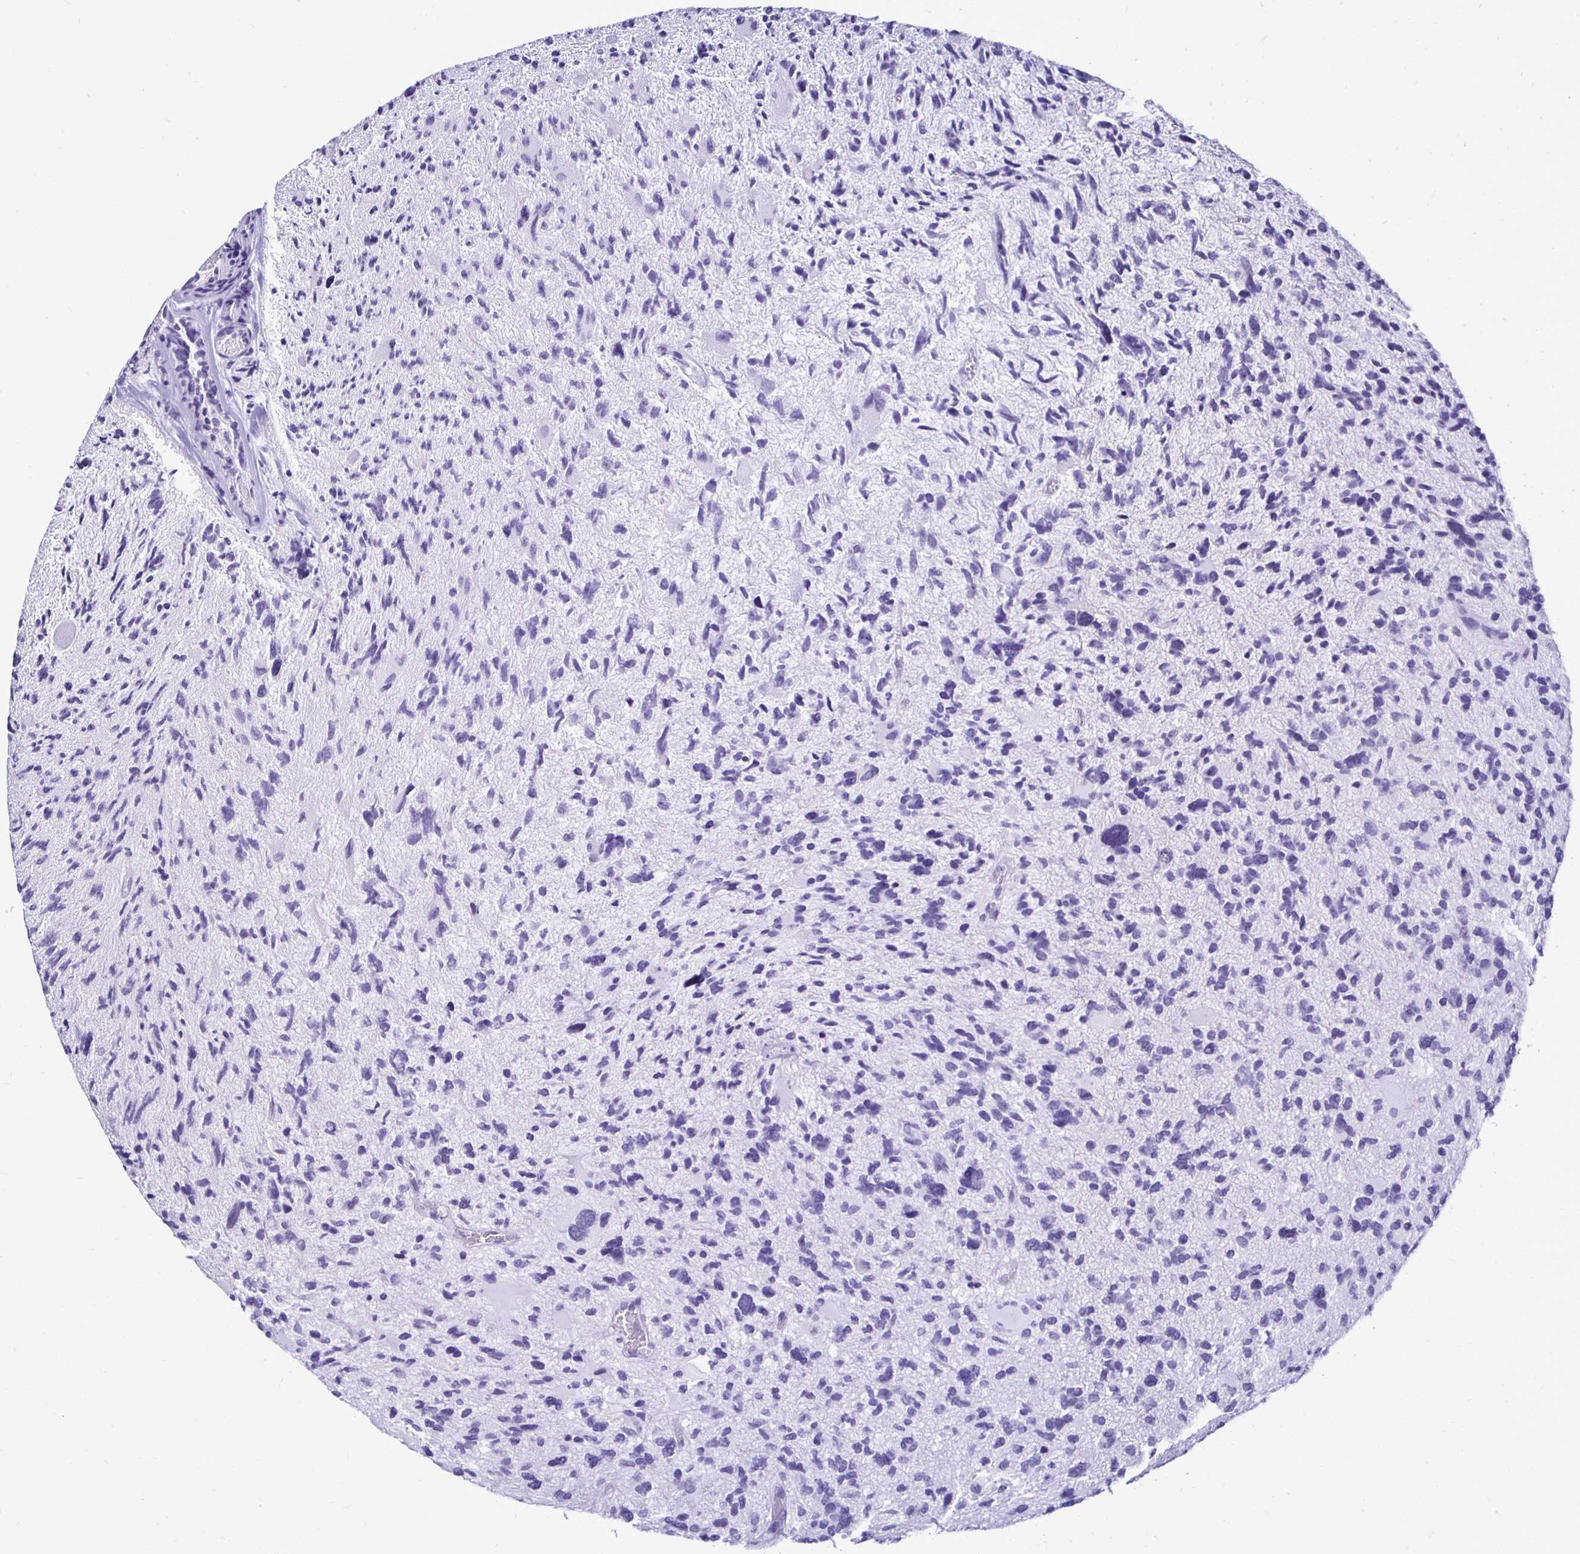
{"staining": {"intensity": "negative", "quantity": "none", "location": "none"}, "tissue": "glioma", "cell_type": "Tumor cells", "image_type": "cancer", "snomed": [{"axis": "morphology", "description": "Glioma, malignant, High grade"}, {"axis": "topography", "description": "Brain"}], "caption": "This is an immunohistochemistry photomicrograph of human malignant high-grade glioma. There is no expression in tumor cells.", "gene": "CST5", "patient": {"sex": "female", "age": 11}}